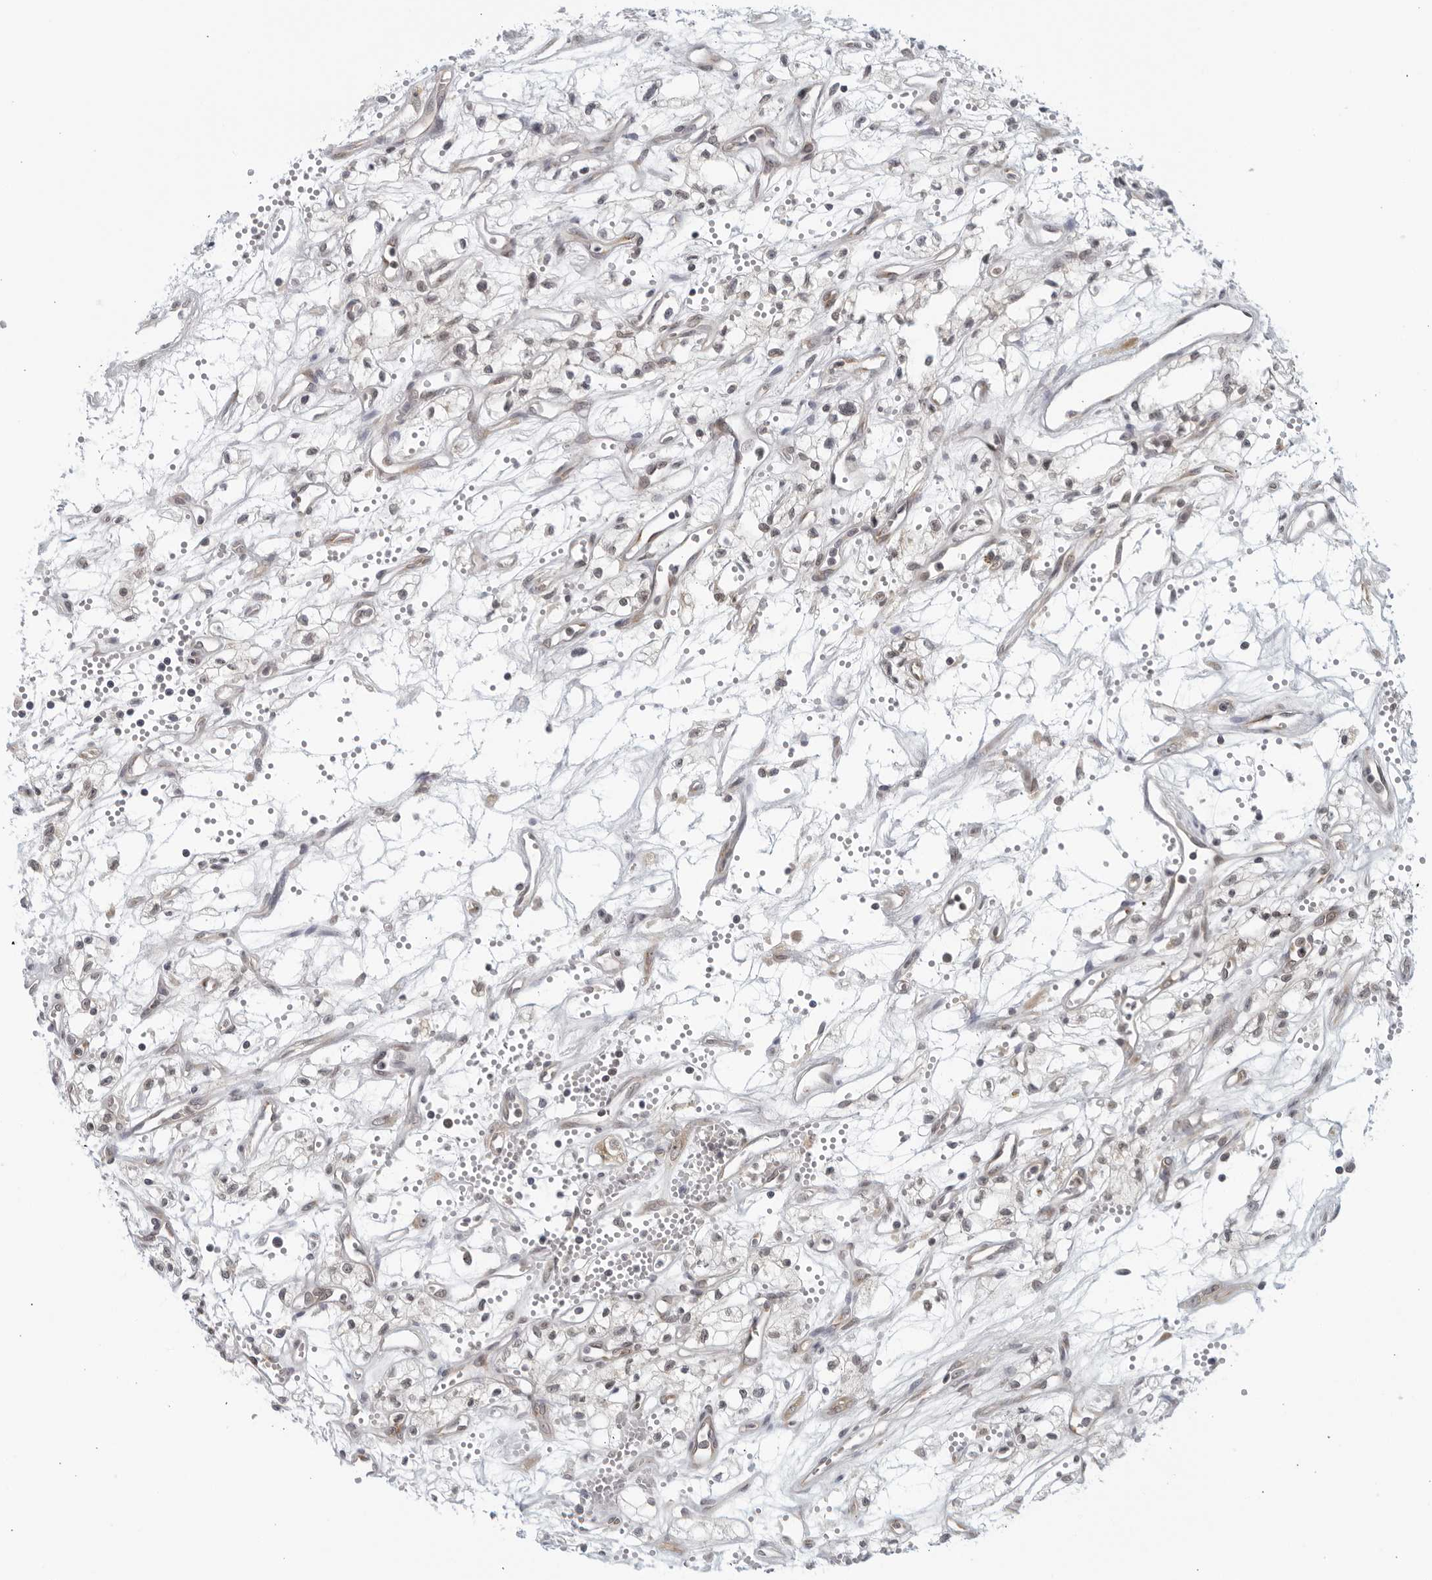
{"staining": {"intensity": "negative", "quantity": "none", "location": "none"}, "tissue": "renal cancer", "cell_type": "Tumor cells", "image_type": "cancer", "snomed": [{"axis": "morphology", "description": "Adenocarcinoma, NOS"}, {"axis": "topography", "description": "Kidney"}], "caption": "Renal cancer was stained to show a protein in brown. There is no significant staining in tumor cells.", "gene": "RC3H1", "patient": {"sex": "male", "age": 59}}